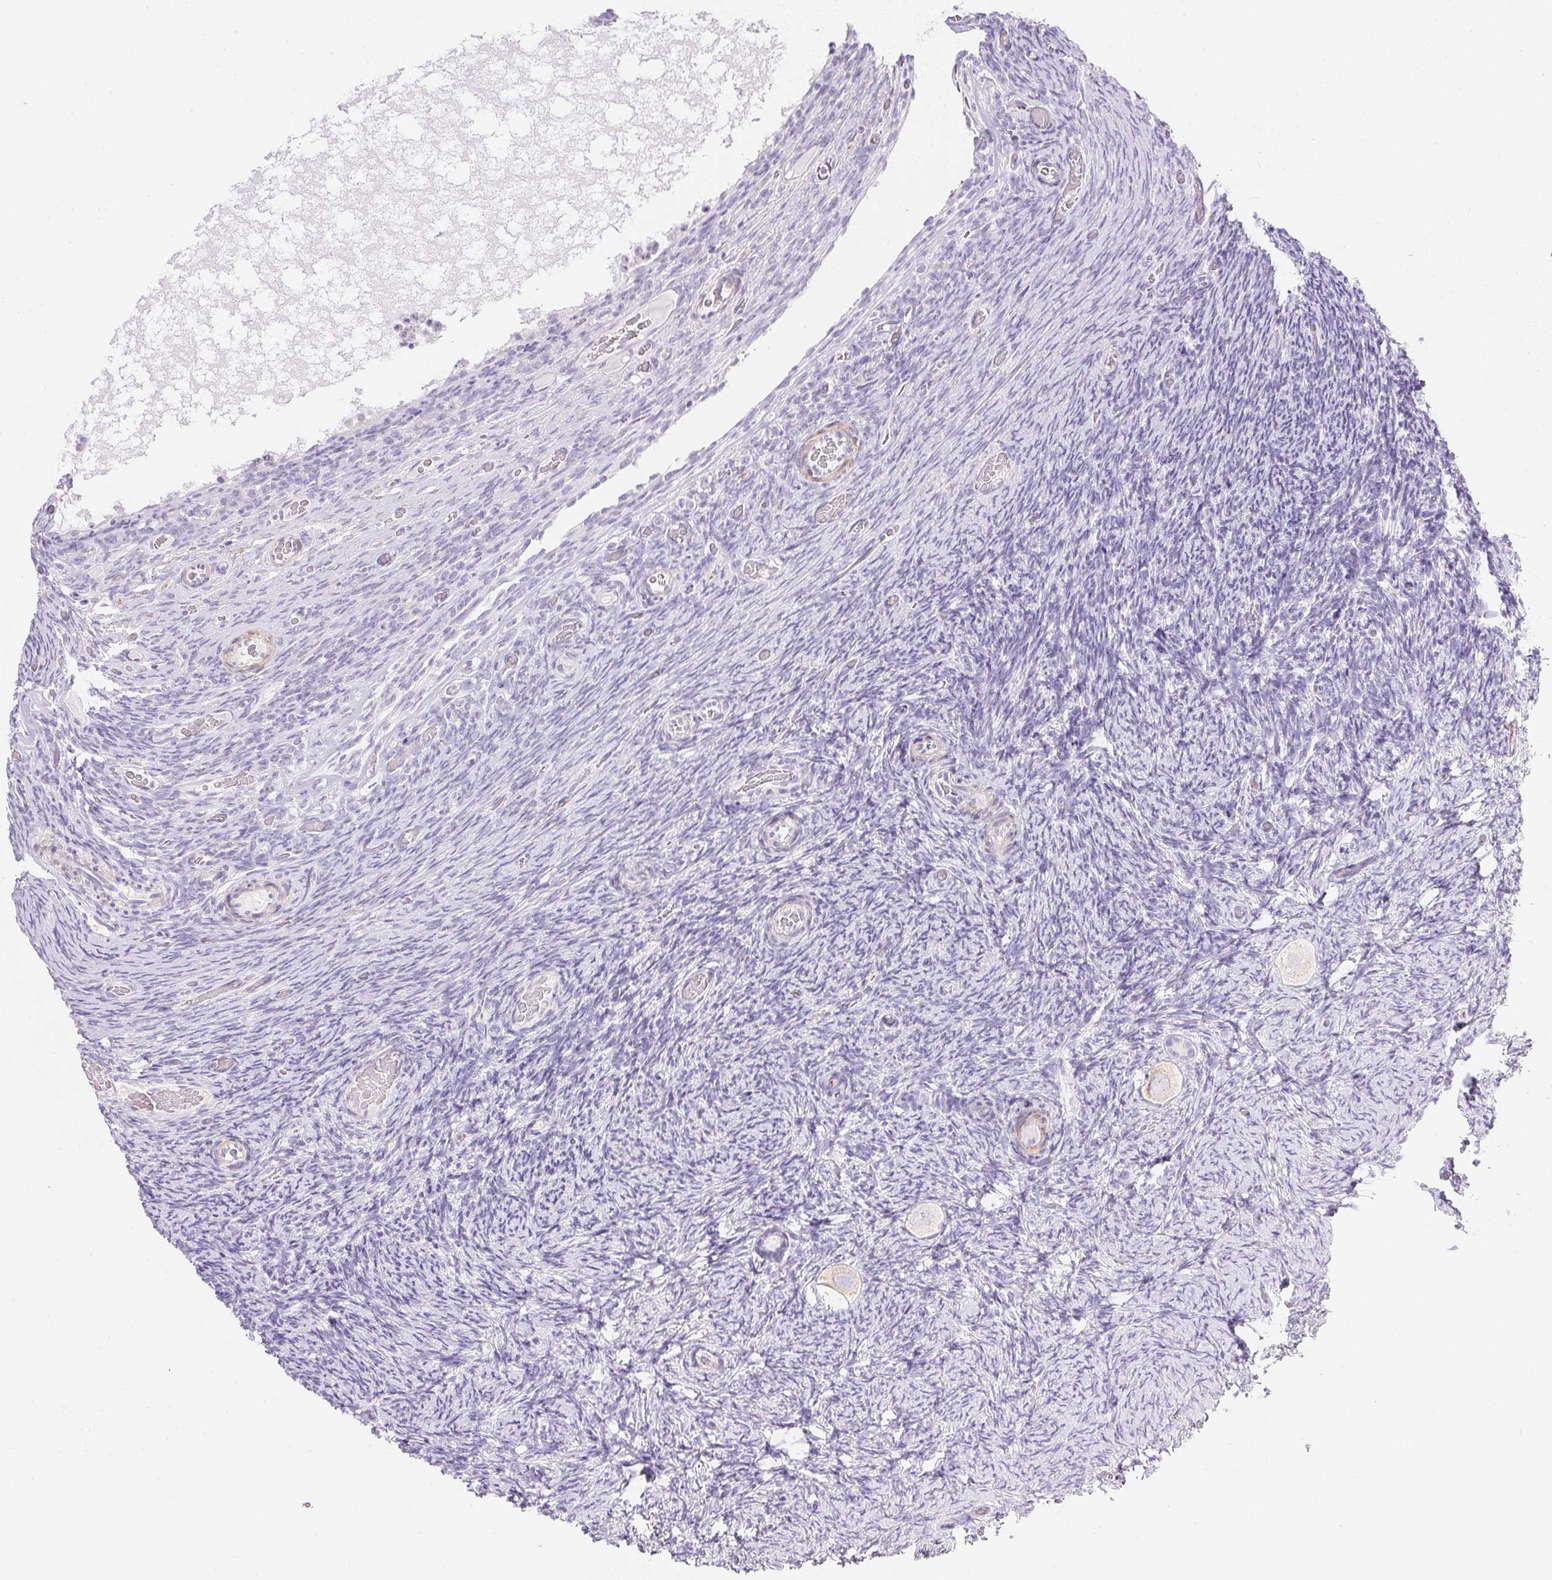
{"staining": {"intensity": "negative", "quantity": "none", "location": "none"}, "tissue": "ovary", "cell_type": "Follicle cells", "image_type": "normal", "snomed": [{"axis": "morphology", "description": "Normal tissue, NOS"}, {"axis": "topography", "description": "Ovary"}], "caption": "This is an immunohistochemistry (IHC) image of benign ovary. There is no positivity in follicle cells.", "gene": "KCNE2", "patient": {"sex": "female", "age": 34}}